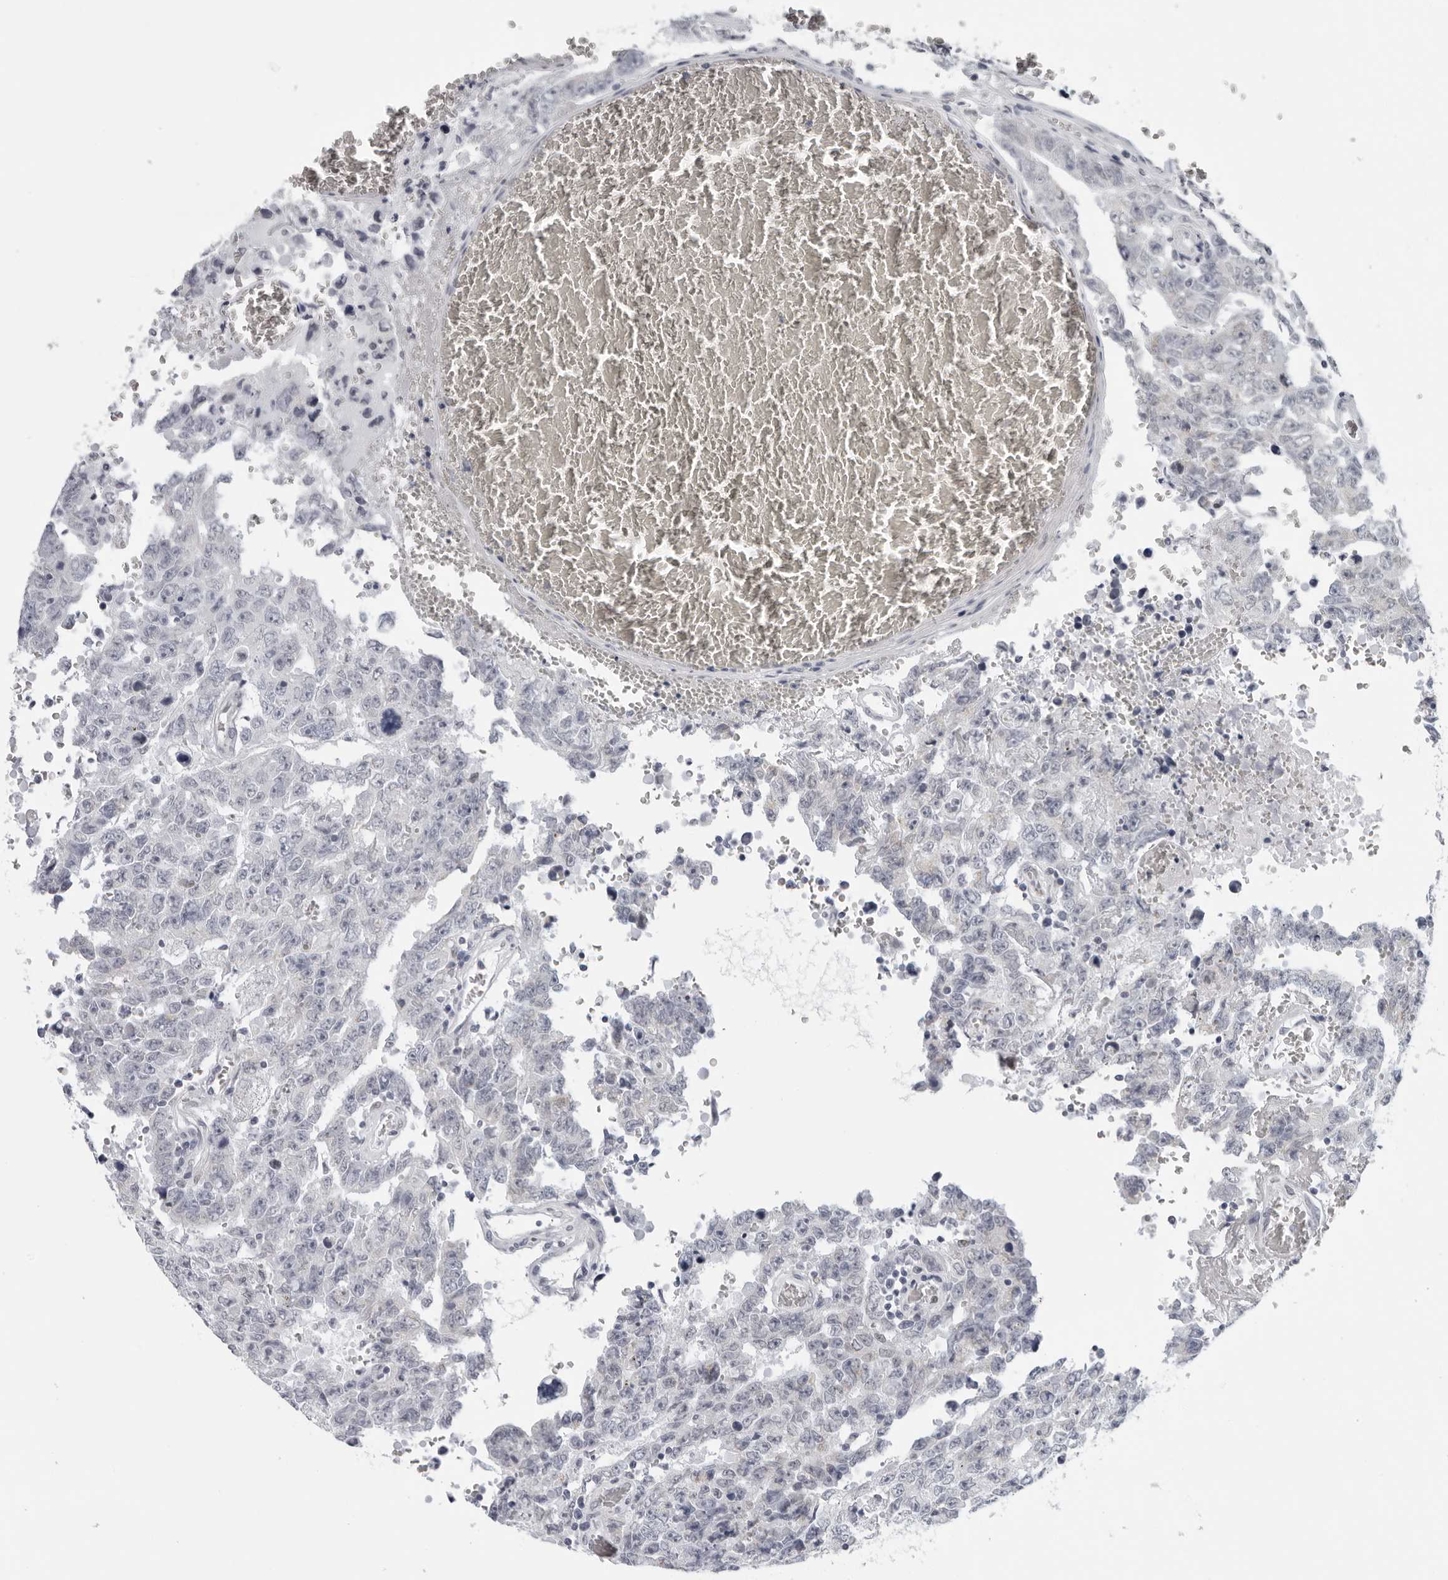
{"staining": {"intensity": "negative", "quantity": "none", "location": "none"}, "tissue": "testis cancer", "cell_type": "Tumor cells", "image_type": "cancer", "snomed": [{"axis": "morphology", "description": "Carcinoma, Embryonal, NOS"}, {"axis": "topography", "description": "Testis"}], "caption": "The micrograph exhibits no staining of tumor cells in testis cancer.", "gene": "CPT2", "patient": {"sex": "male", "age": 26}}